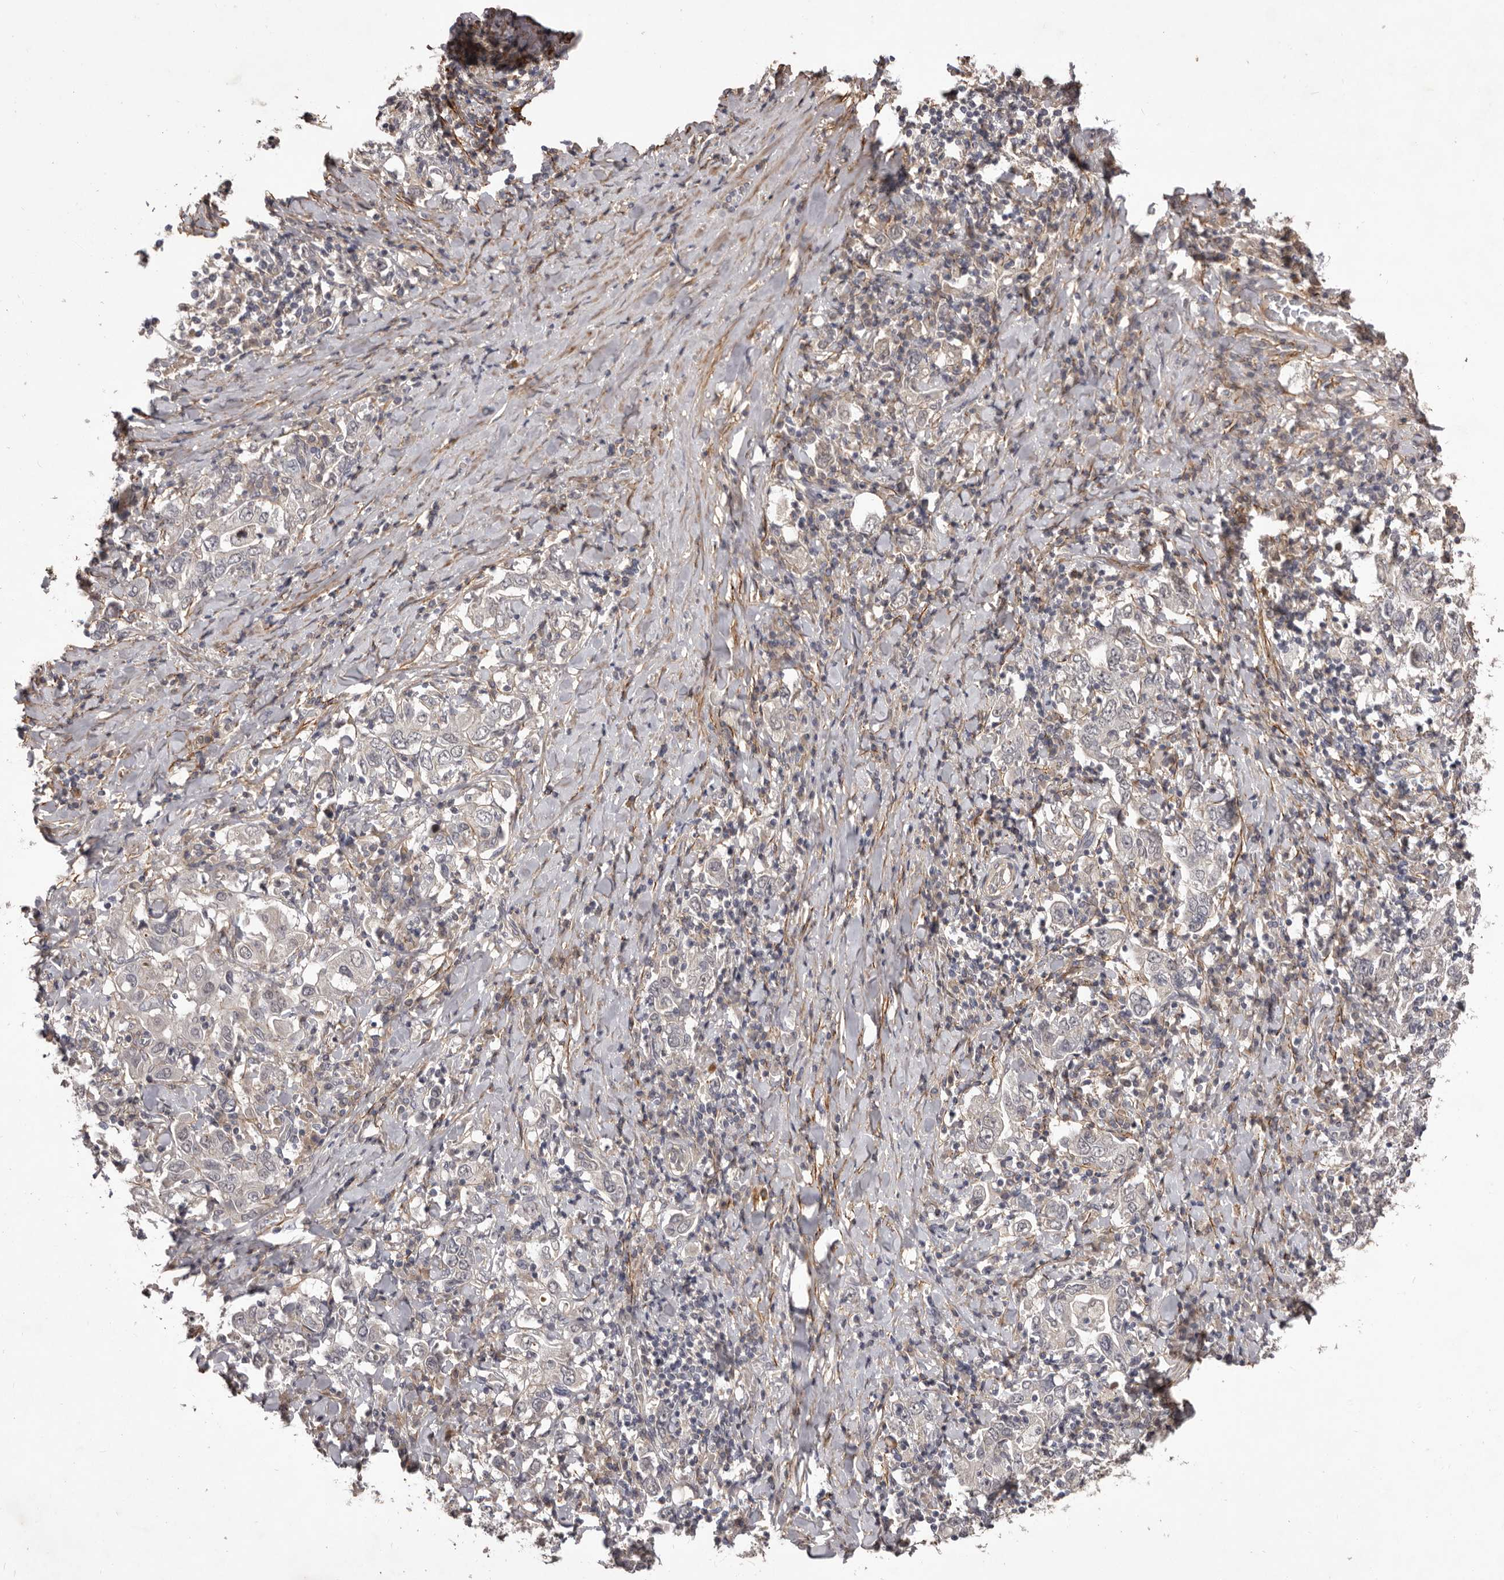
{"staining": {"intensity": "negative", "quantity": "none", "location": "none"}, "tissue": "stomach cancer", "cell_type": "Tumor cells", "image_type": "cancer", "snomed": [{"axis": "morphology", "description": "Adenocarcinoma, NOS"}, {"axis": "topography", "description": "Stomach, upper"}], "caption": "An image of human adenocarcinoma (stomach) is negative for staining in tumor cells. Brightfield microscopy of IHC stained with DAB (3,3'-diaminobenzidine) (brown) and hematoxylin (blue), captured at high magnification.", "gene": "HBS1L", "patient": {"sex": "male", "age": 62}}